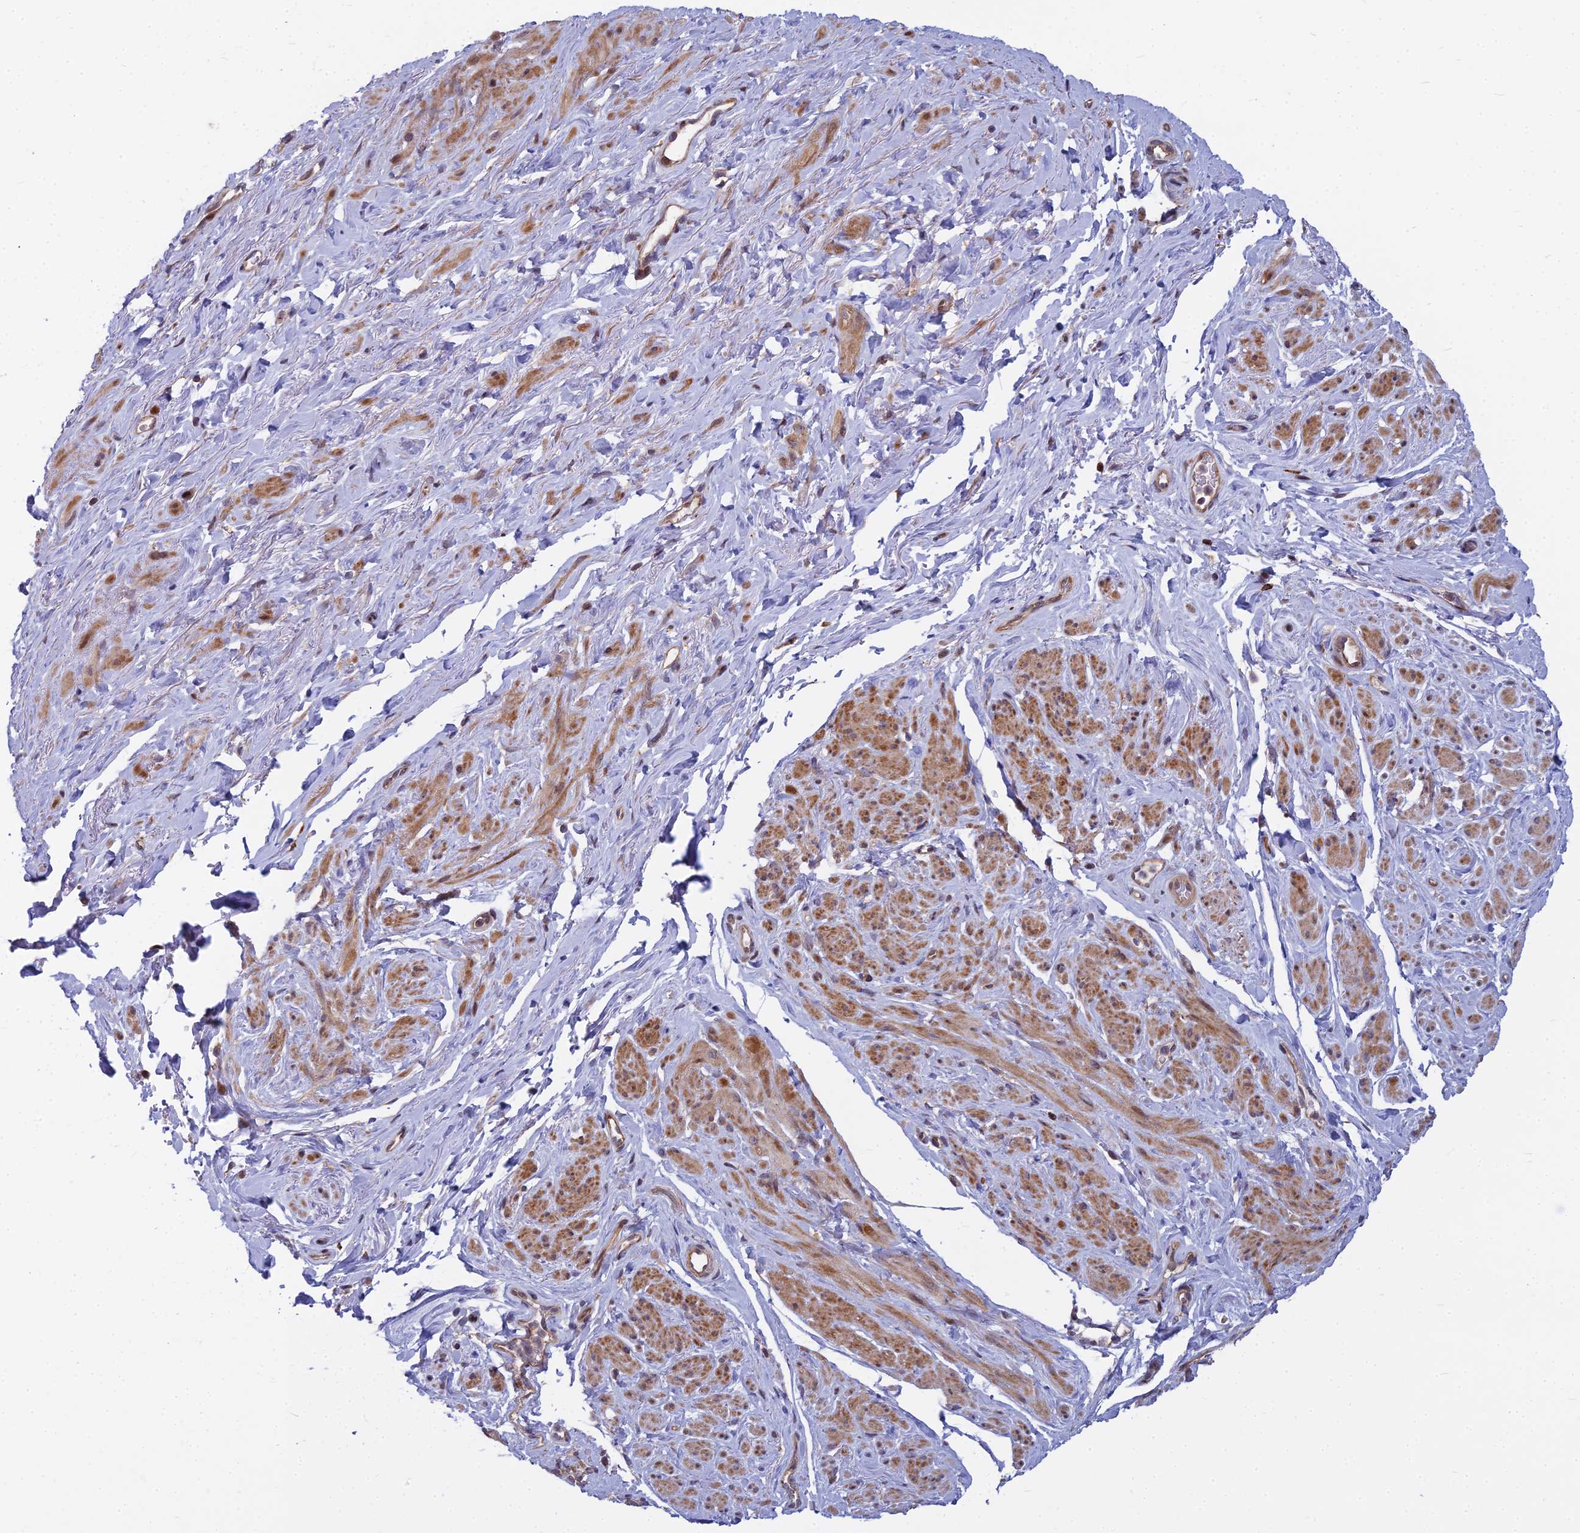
{"staining": {"intensity": "moderate", "quantity": "25%-75%", "location": "cytoplasmic/membranous,nuclear"}, "tissue": "smooth muscle", "cell_type": "Smooth muscle cells", "image_type": "normal", "snomed": [{"axis": "morphology", "description": "Normal tissue, NOS"}, {"axis": "topography", "description": "Smooth muscle"}, {"axis": "topography", "description": "Peripheral nerve tissue"}], "caption": "The micrograph shows staining of benign smooth muscle, revealing moderate cytoplasmic/membranous,nuclear protein positivity (brown color) within smooth muscle cells. (IHC, brightfield microscopy, high magnification).", "gene": "COMMD2", "patient": {"sex": "male", "age": 69}}